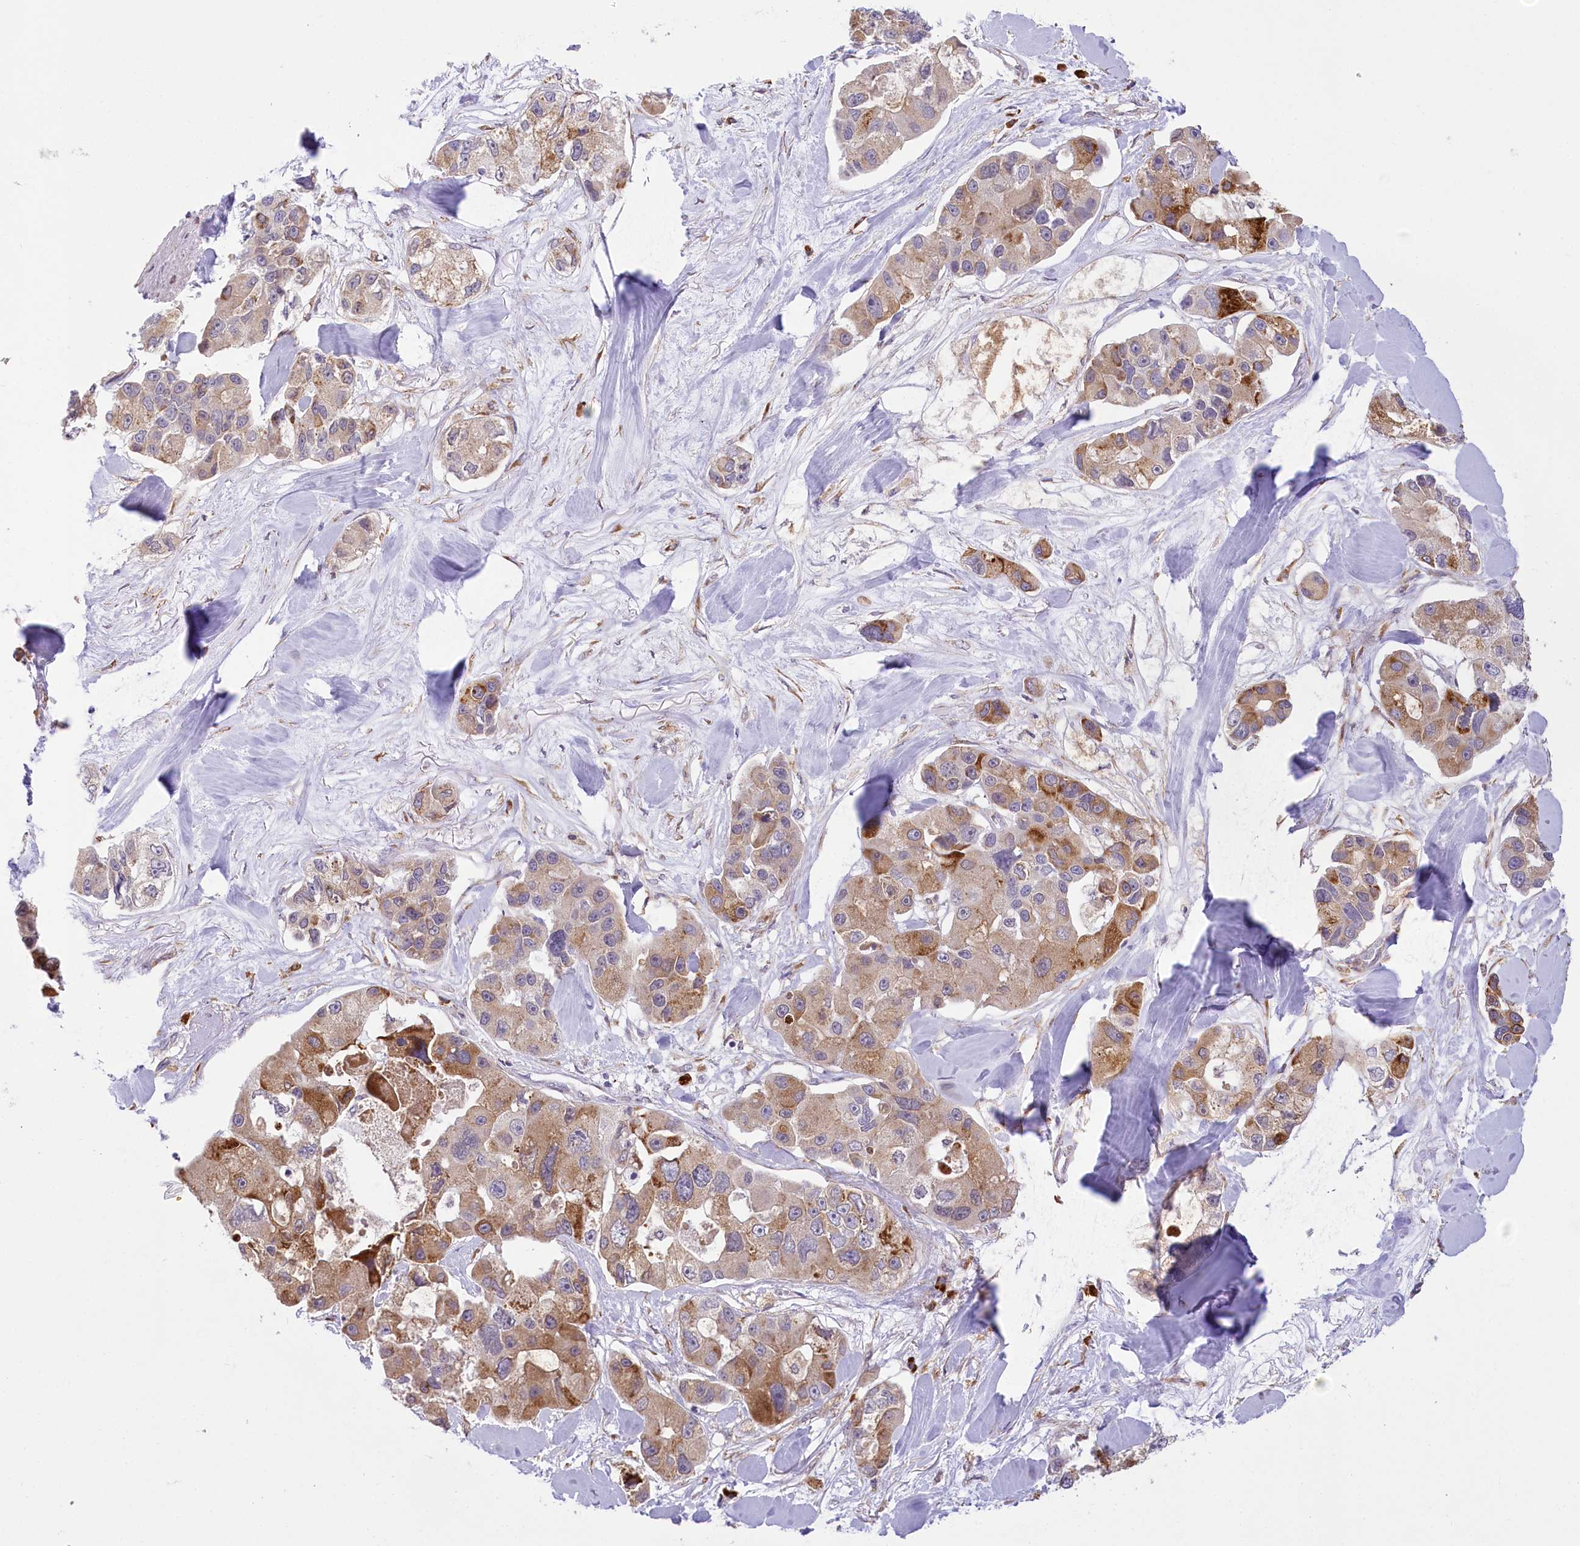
{"staining": {"intensity": "moderate", "quantity": "25%-75%", "location": "cytoplasmic/membranous"}, "tissue": "lung cancer", "cell_type": "Tumor cells", "image_type": "cancer", "snomed": [{"axis": "morphology", "description": "Adenocarcinoma, NOS"}, {"axis": "topography", "description": "Lung"}], "caption": "Lung cancer (adenocarcinoma) stained with immunohistochemistry demonstrates moderate cytoplasmic/membranous expression in approximately 25%-75% of tumor cells.", "gene": "NCKAP5", "patient": {"sex": "female", "age": 54}}